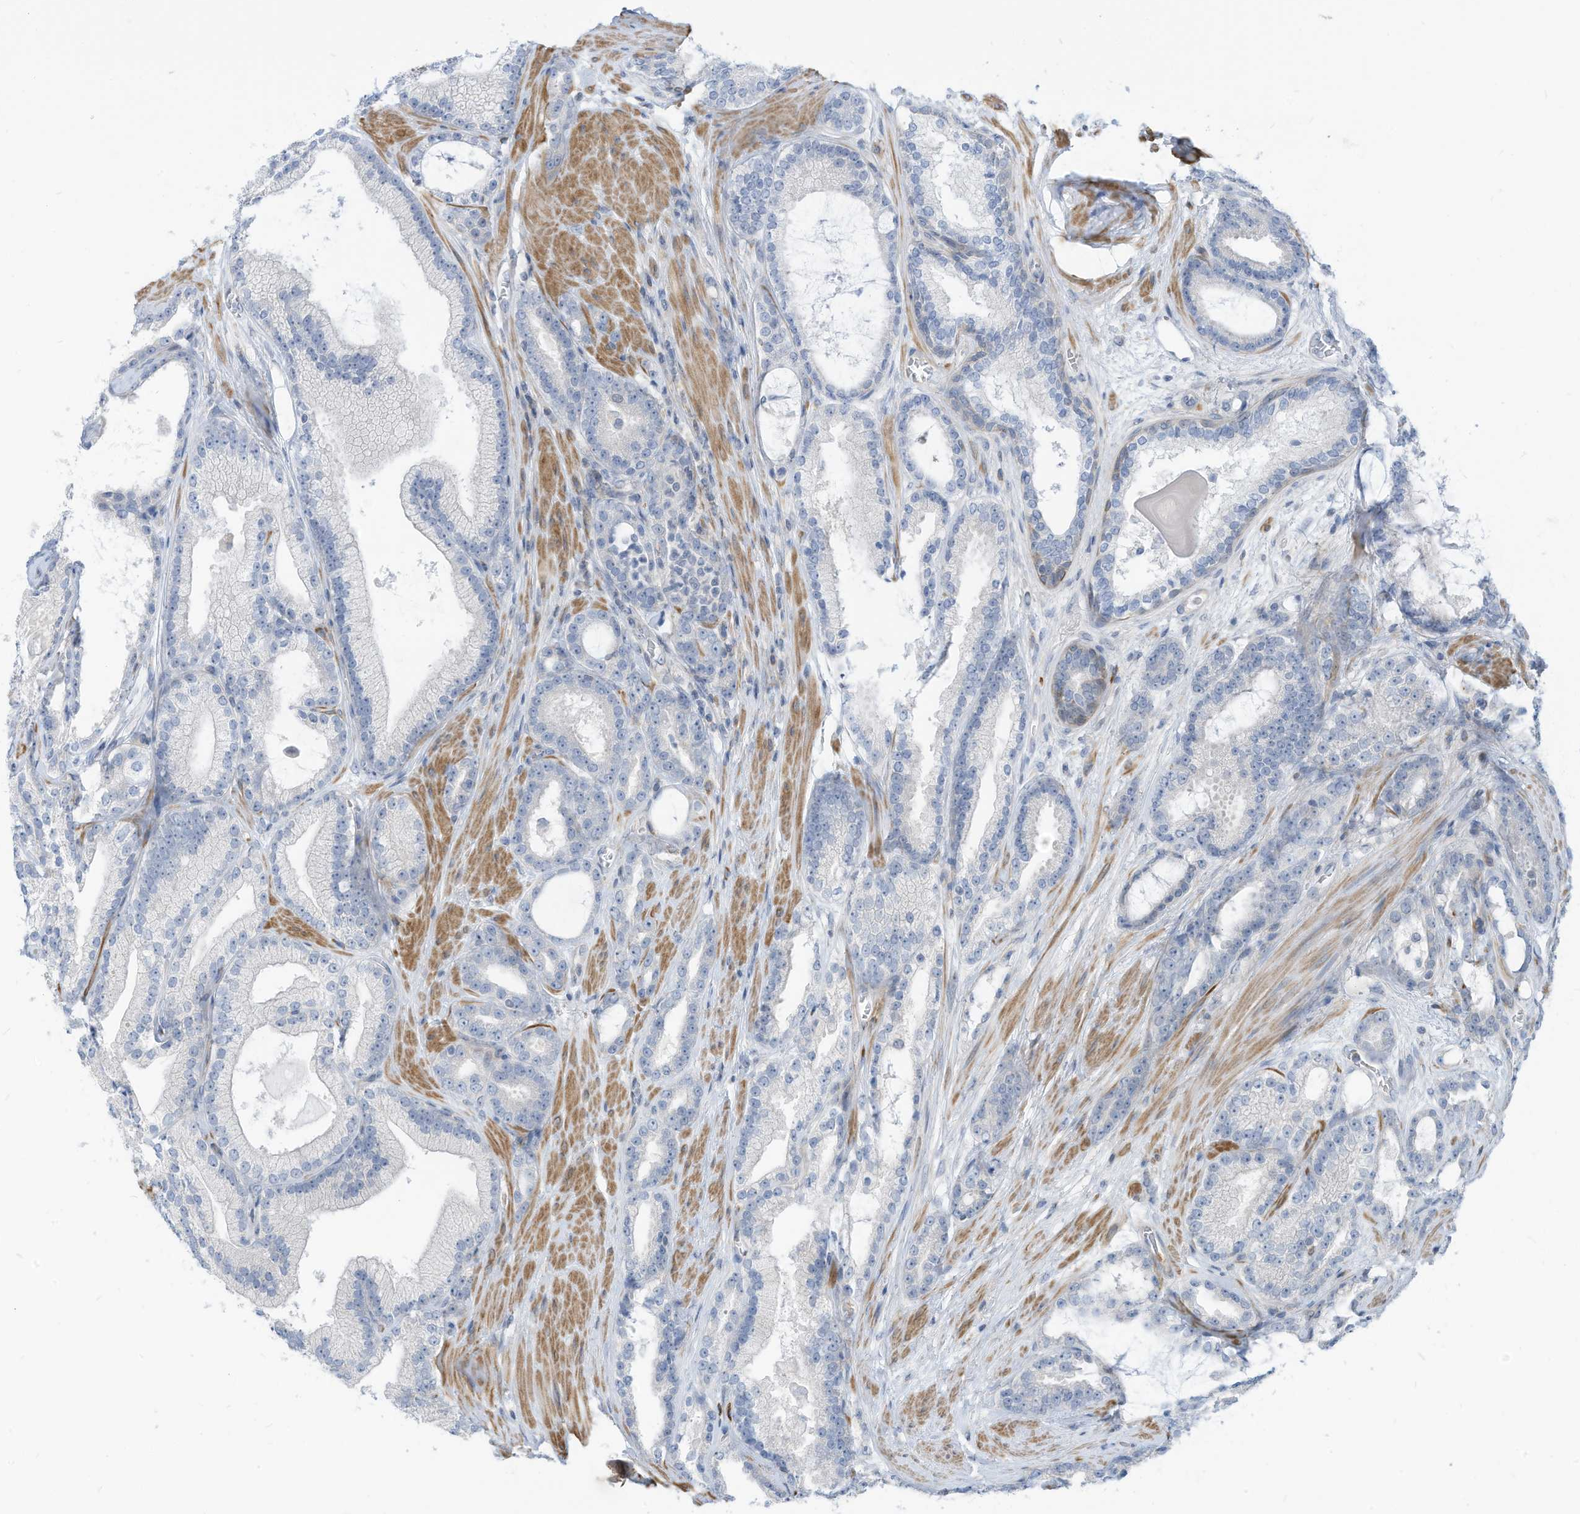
{"staining": {"intensity": "negative", "quantity": "none", "location": "none"}, "tissue": "prostate cancer", "cell_type": "Tumor cells", "image_type": "cancer", "snomed": [{"axis": "morphology", "description": "Adenocarcinoma, High grade"}, {"axis": "topography", "description": "Prostate"}], "caption": "Protein analysis of prostate cancer (high-grade adenocarcinoma) exhibits no significant expression in tumor cells.", "gene": "GPATCH3", "patient": {"sex": "male", "age": 60}}